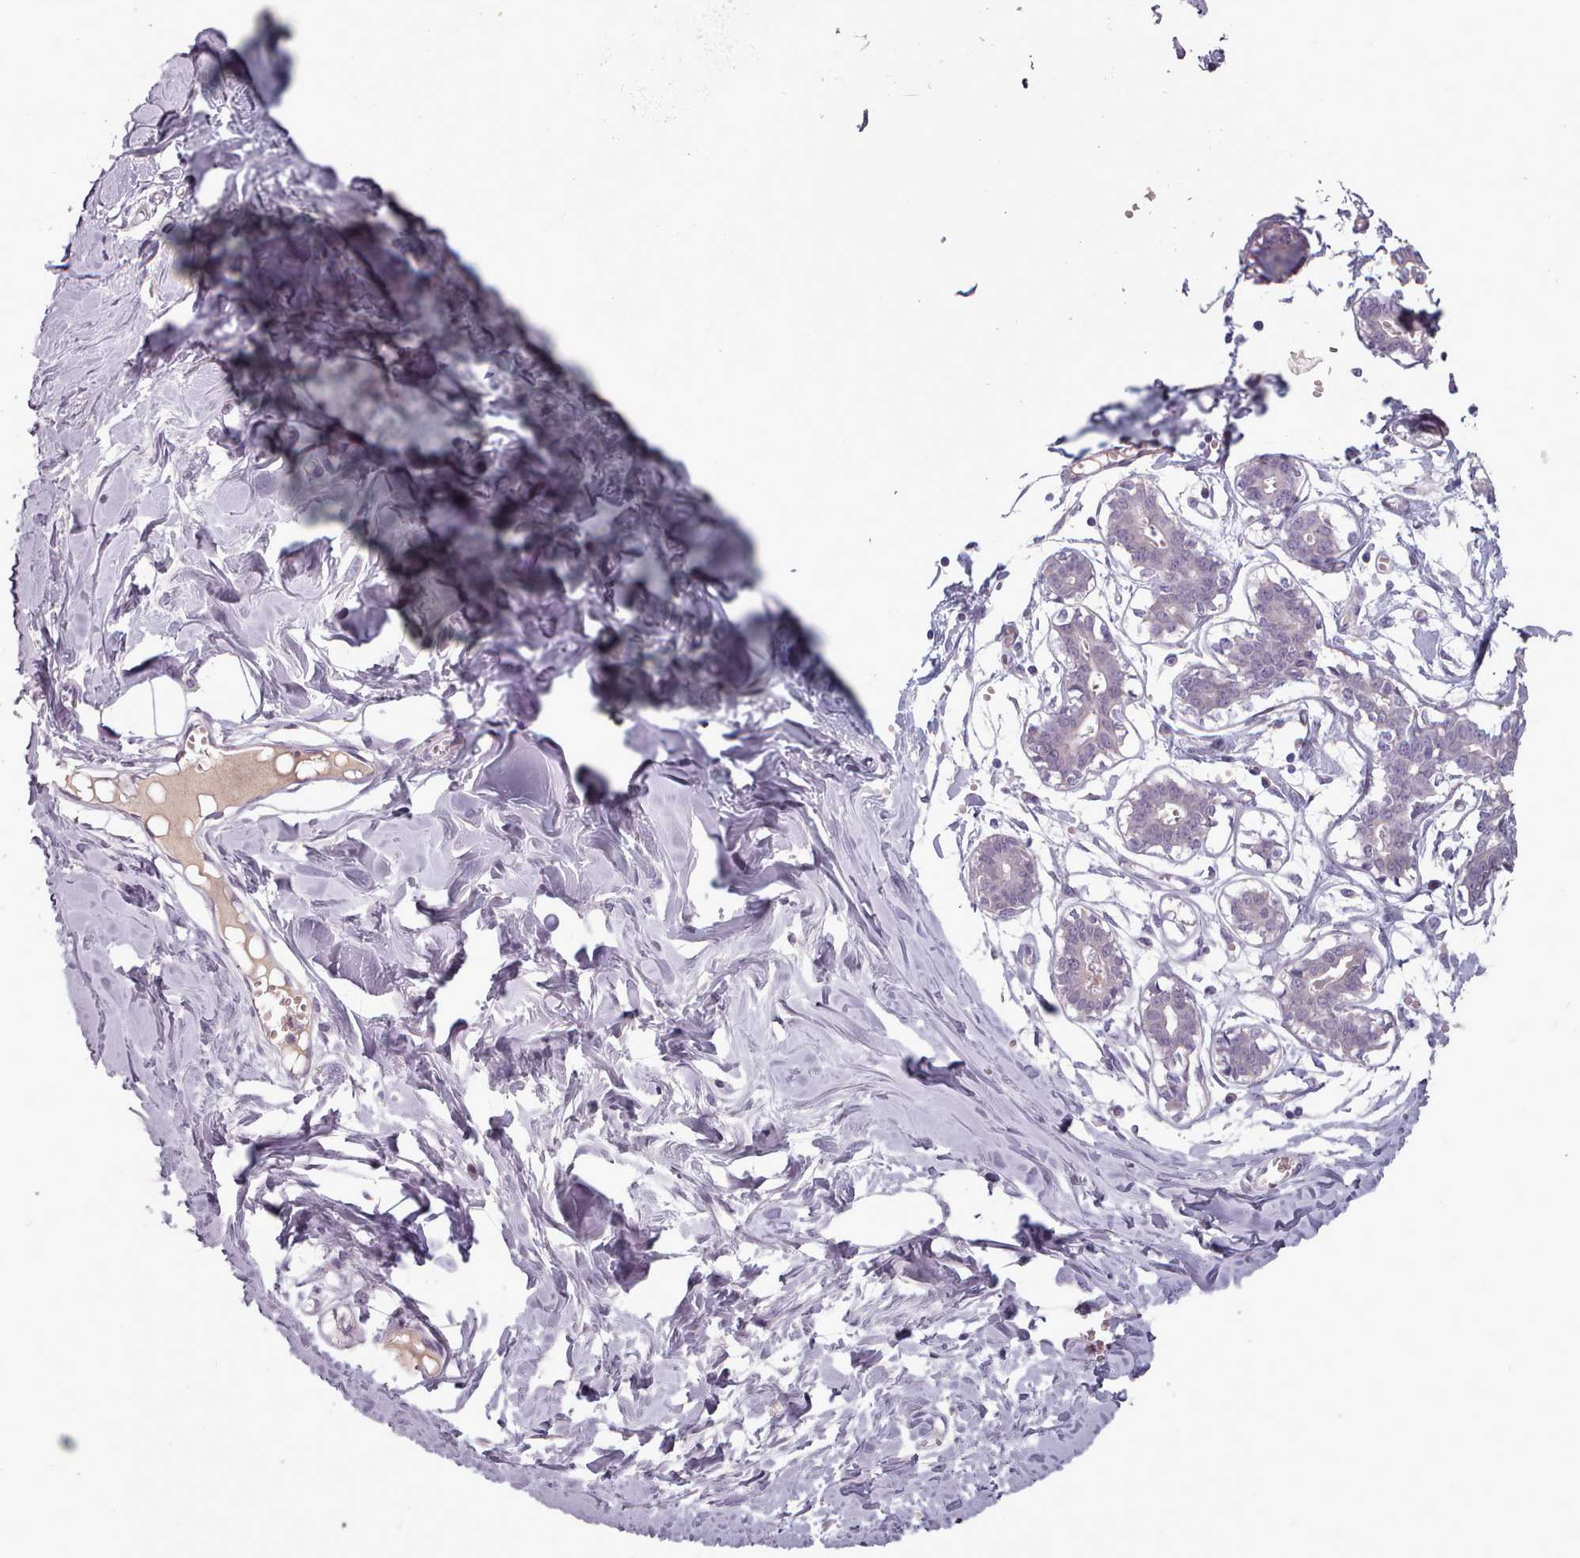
{"staining": {"intensity": "negative", "quantity": "none", "location": "none"}, "tissue": "breast", "cell_type": "Adipocytes", "image_type": "normal", "snomed": [{"axis": "morphology", "description": "Normal tissue, NOS"}, {"axis": "topography", "description": "Breast"}], "caption": "Breast was stained to show a protein in brown. There is no significant staining in adipocytes. The staining was performed using DAB to visualize the protein expression in brown, while the nuclei were stained in blue with hematoxylin (Magnification: 20x).", "gene": "PBX4", "patient": {"sex": "female", "age": 27}}